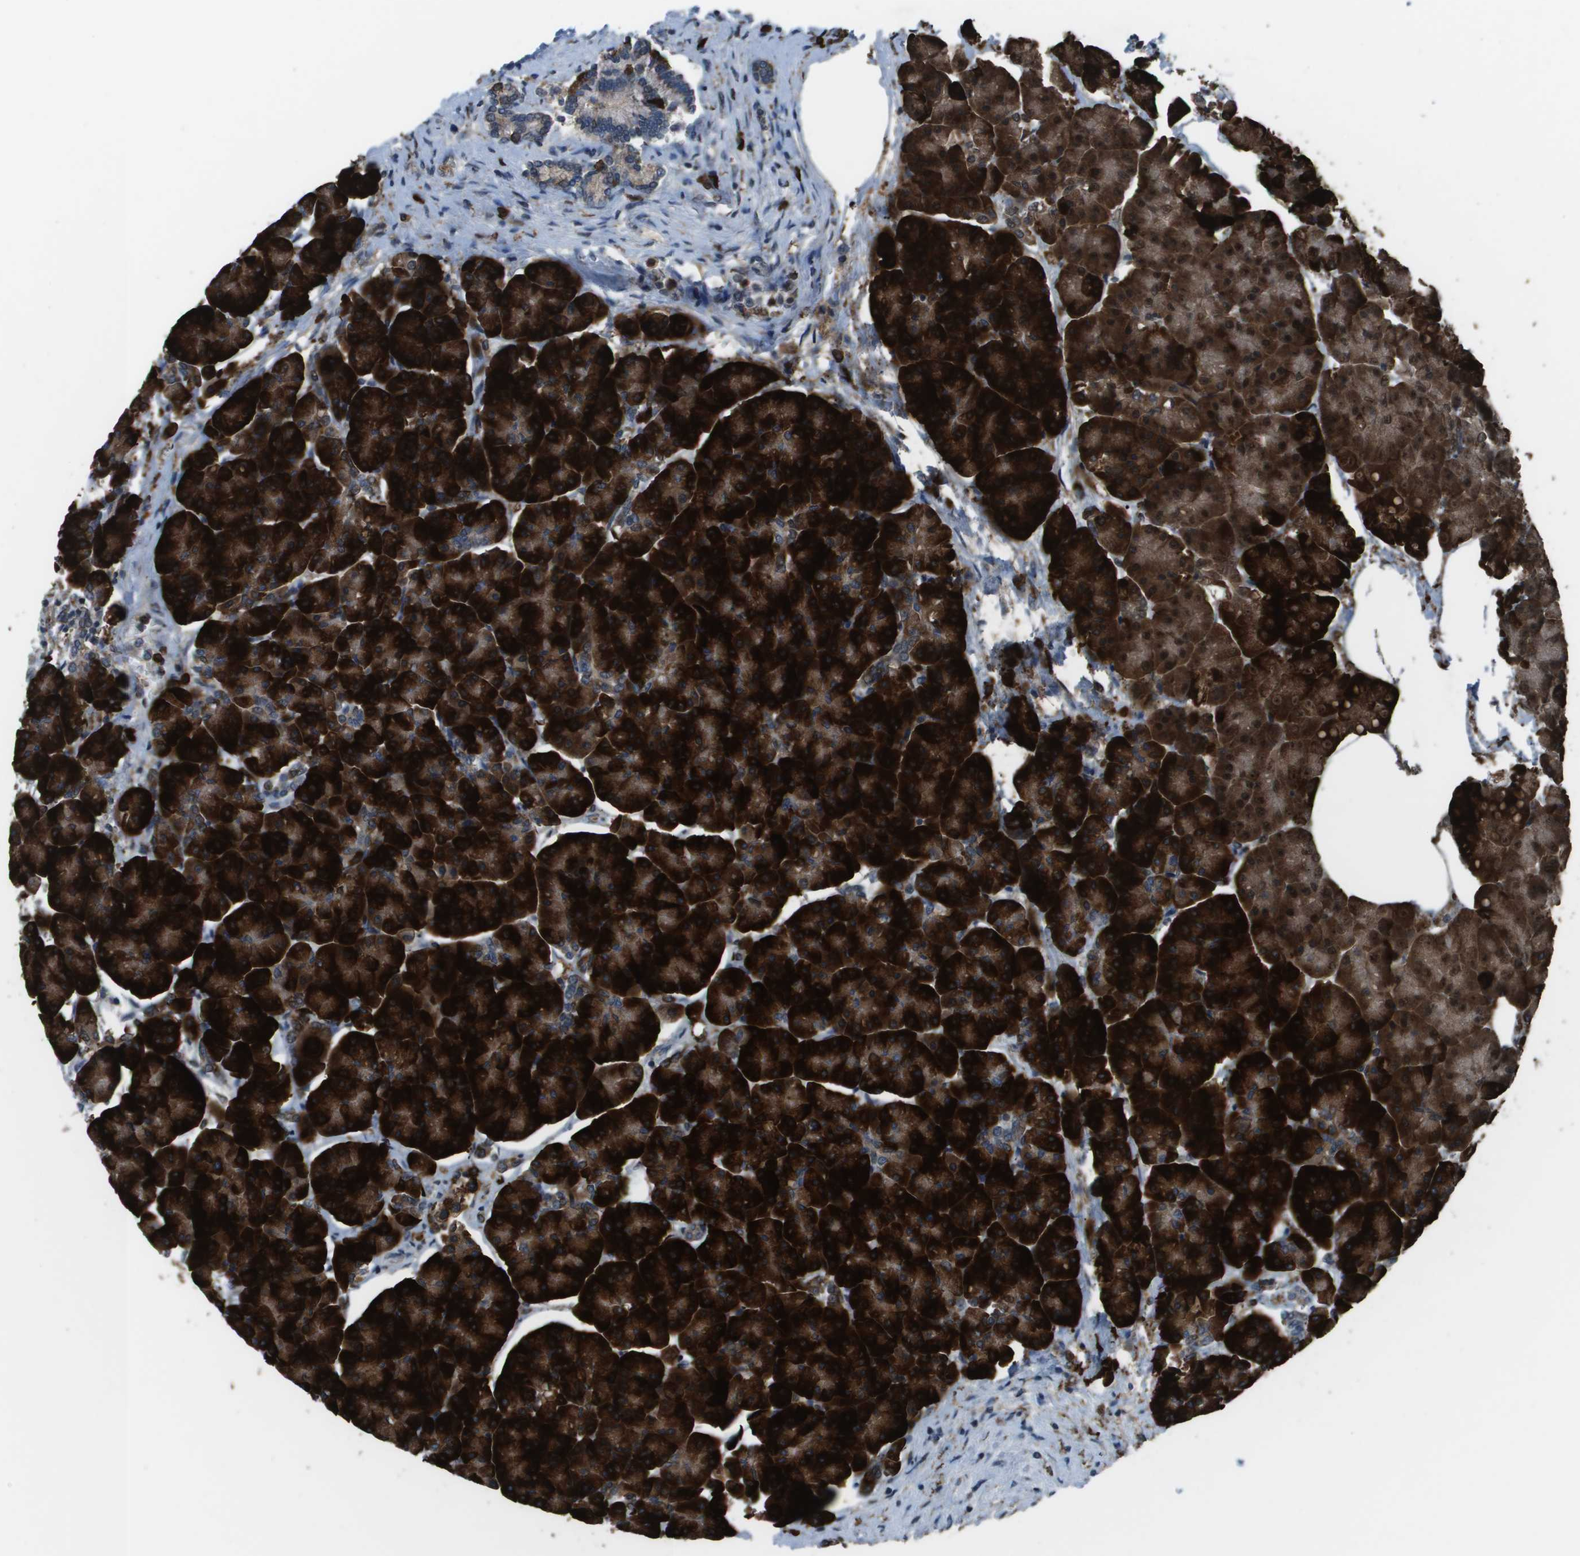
{"staining": {"intensity": "strong", "quantity": "25%-75%", "location": "cytoplasmic/membranous"}, "tissue": "pancreas", "cell_type": "Exocrine glandular cells", "image_type": "normal", "snomed": [{"axis": "morphology", "description": "Normal tissue, NOS"}, {"axis": "topography", "description": "Pancreas"}], "caption": "High-power microscopy captured an immunohistochemistry image of normal pancreas, revealing strong cytoplasmic/membranous expression in about 25%-75% of exocrine glandular cells. (brown staining indicates protein expression, while blue staining denotes nuclei).", "gene": "GOSR2", "patient": {"sex": "female", "age": 70}}